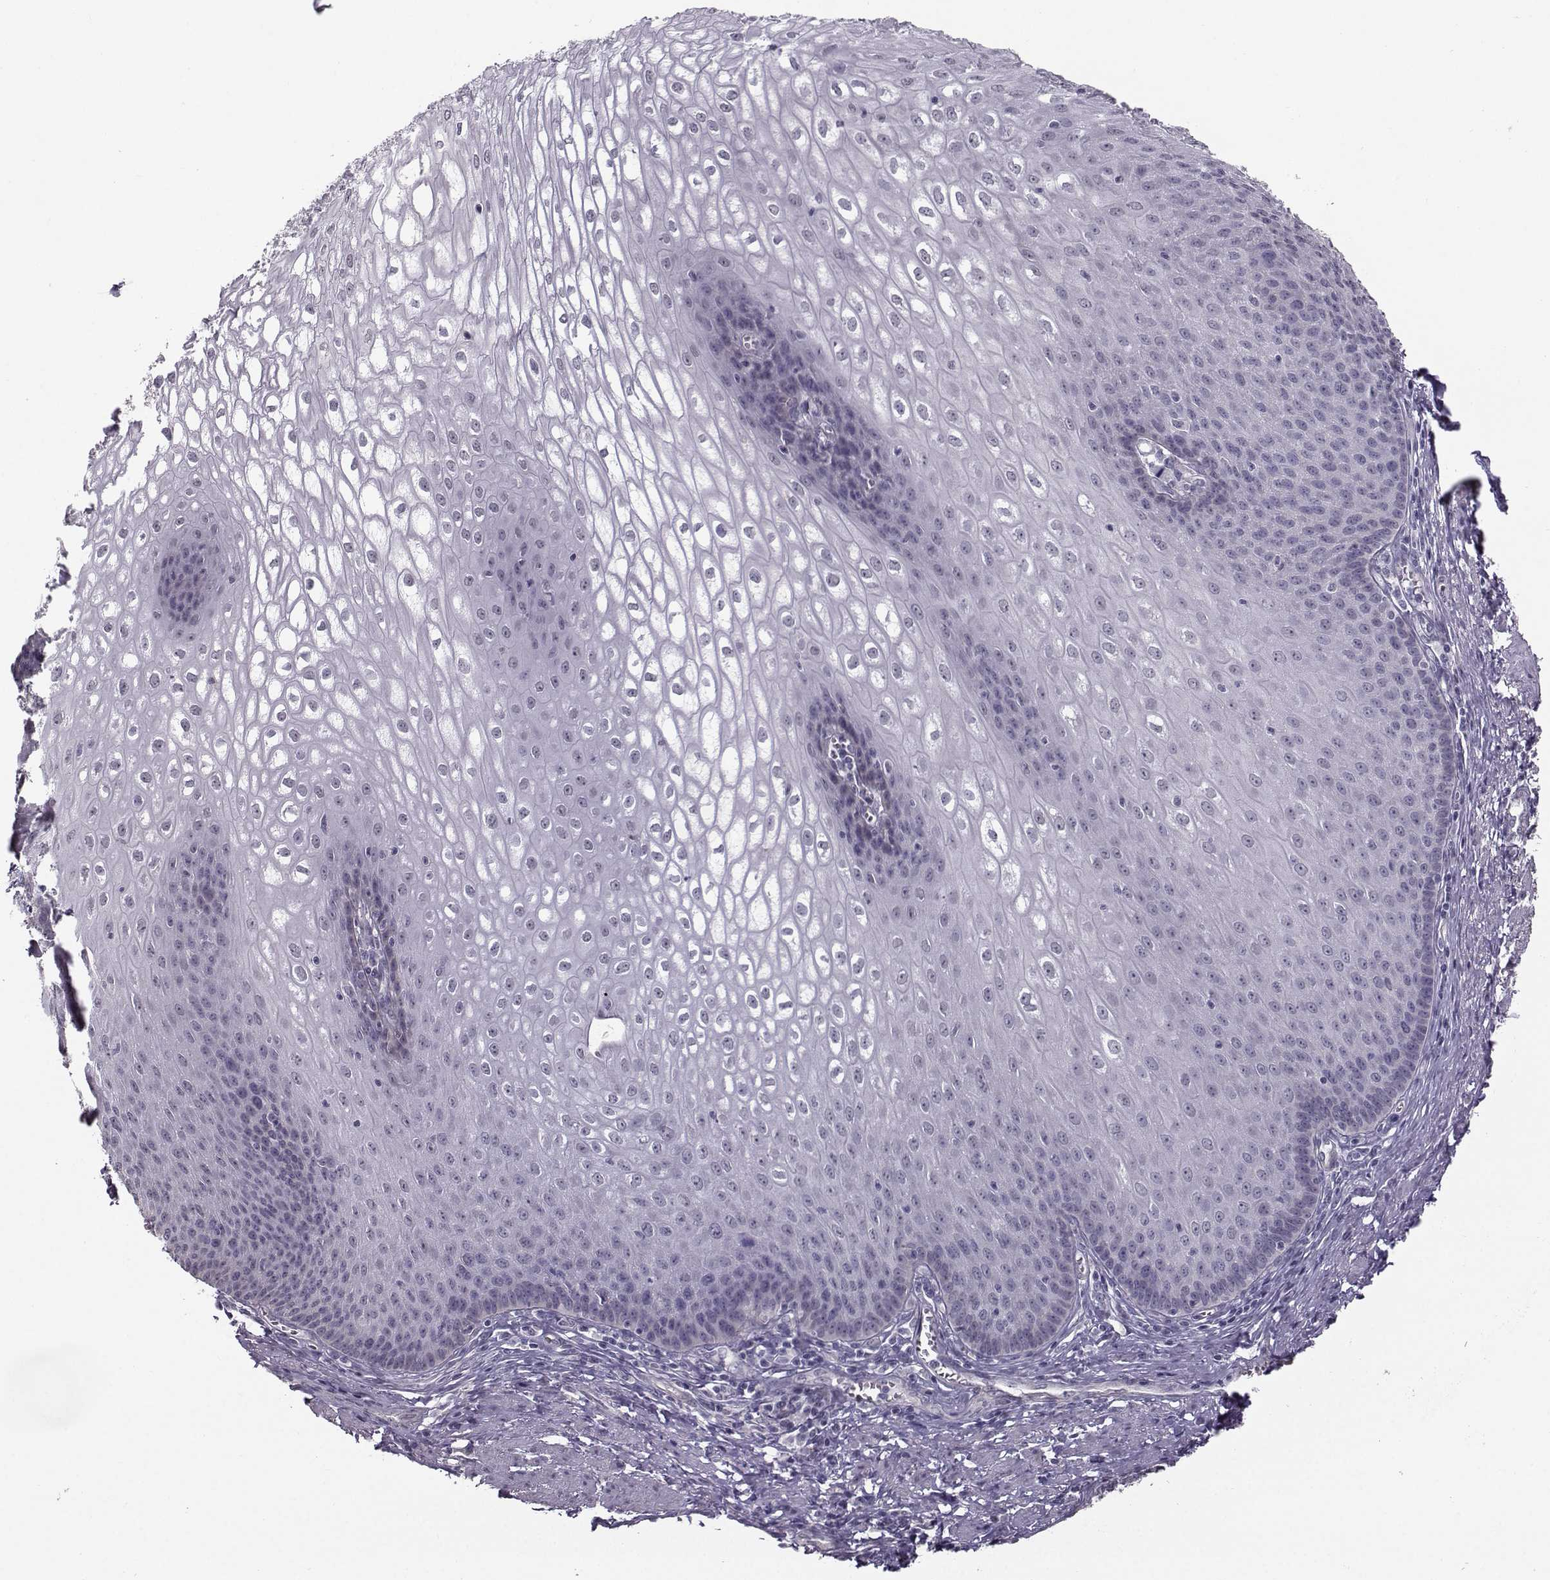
{"staining": {"intensity": "negative", "quantity": "none", "location": "none"}, "tissue": "esophagus", "cell_type": "Squamous epithelial cells", "image_type": "normal", "snomed": [{"axis": "morphology", "description": "Normal tissue, NOS"}, {"axis": "topography", "description": "Esophagus"}], "caption": "An immunohistochemistry micrograph of normal esophagus is shown. There is no staining in squamous epithelial cells of esophagus. Brightfield microscopy of immunohistochemistry (IHC) stained with DAB (3,3'-diaminobenzidine) (brown) and hematoxylin (blue), captured at high magnification.", "gene": "TSPYL5", "patient": {"sex": "male", "age": 58}}